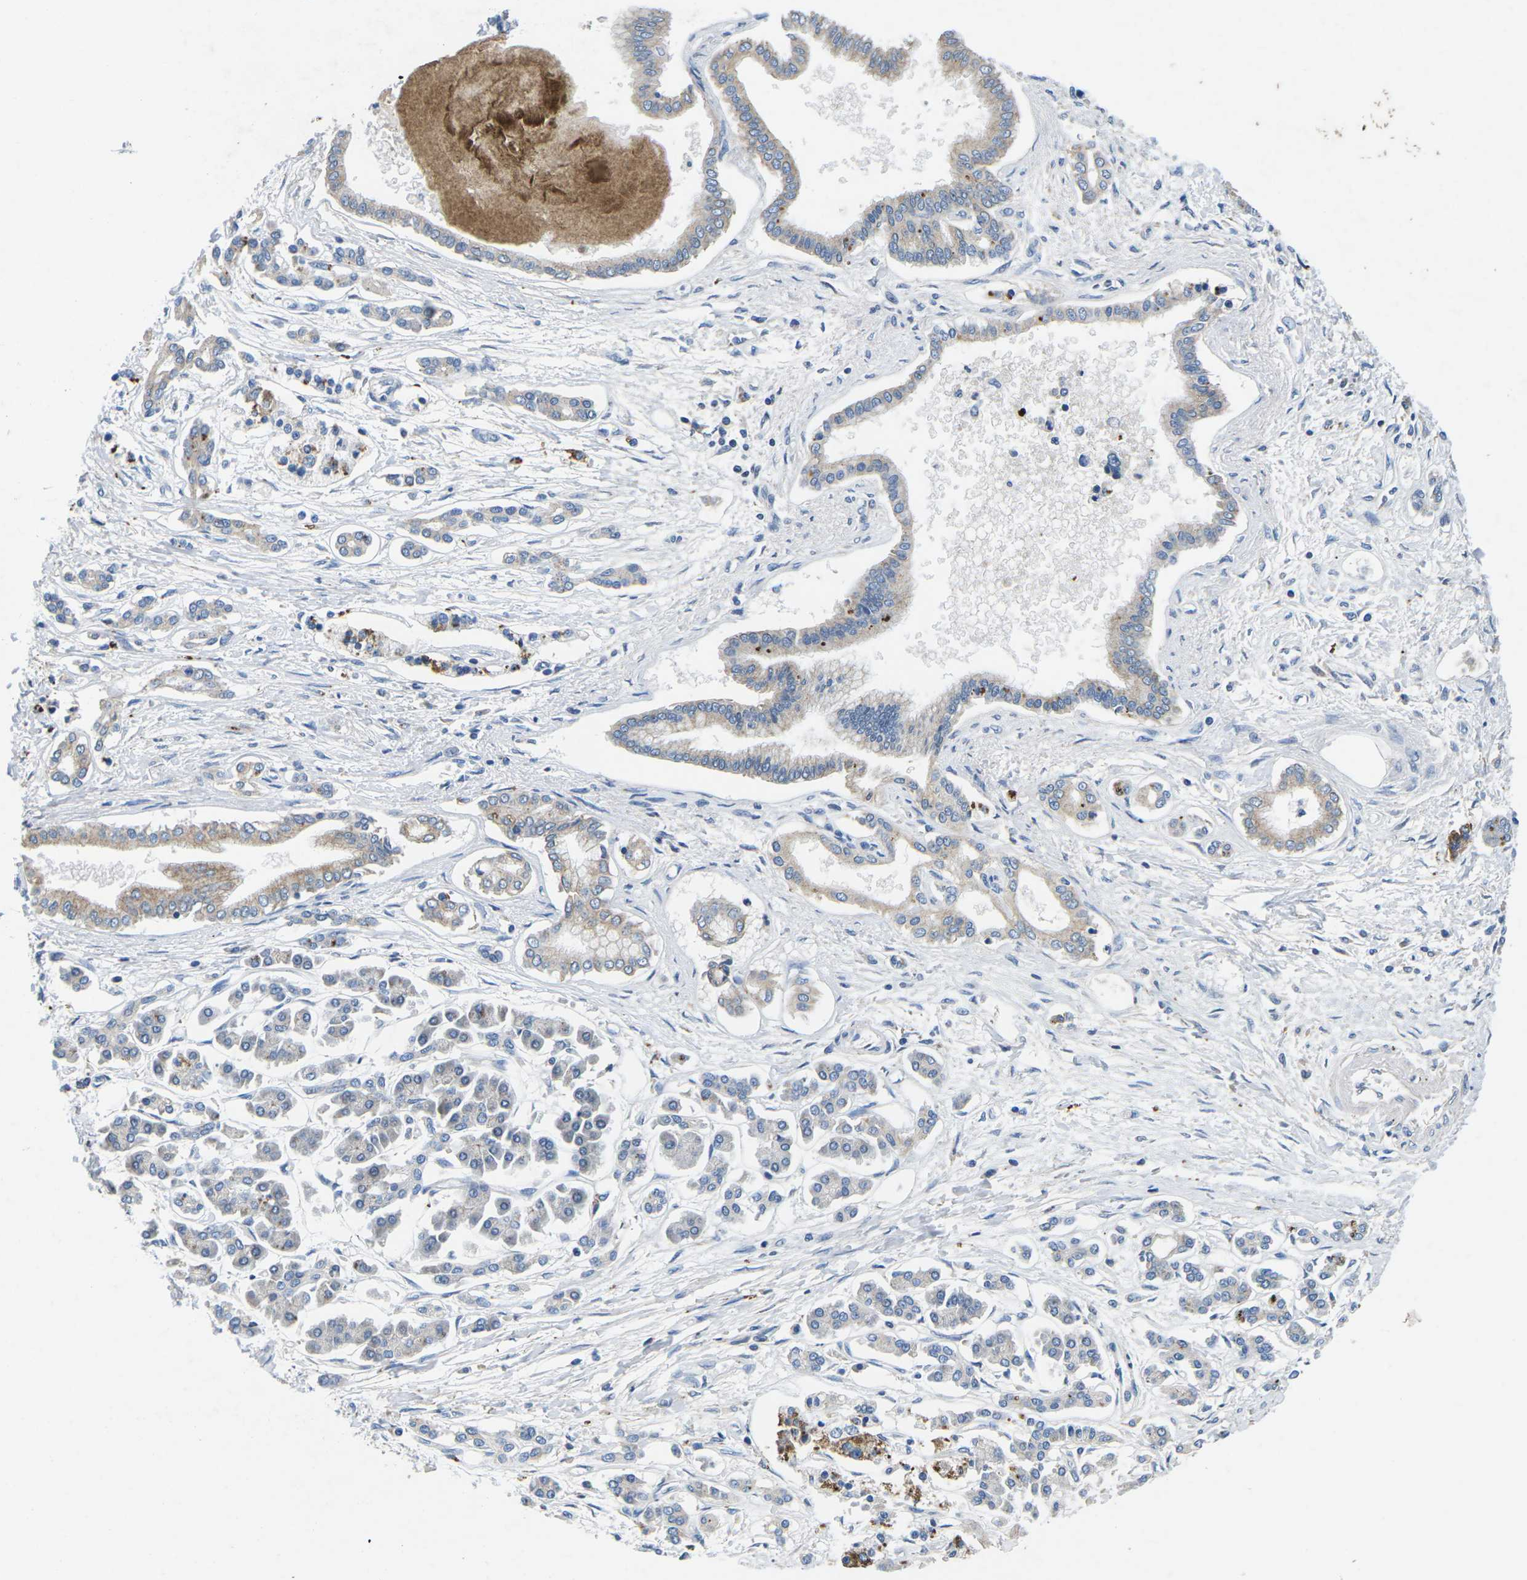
{"staining": {"intensity": "moderate", "quantity": "<25%", "location": "cytoplasmic/membranous"}, "tissue": "pancreatic cancer", "cell_type": "Tumor cells", "image_type": "cancer", "snomed": [{"axis": "morphology", "description": "Adenocarcinoma, NOS"}, {"axis": "topography", "description": "Pancreas"}], "caption": "This is a photomicrograph of immunohistochemistry (IHC) staining of pancreatic cancer, which shows moderate staining in the cytoplasmic/membranous of tumor cells.", "gene": "PDCD6IP", "patient": {"sex": "male", "age": 56}}